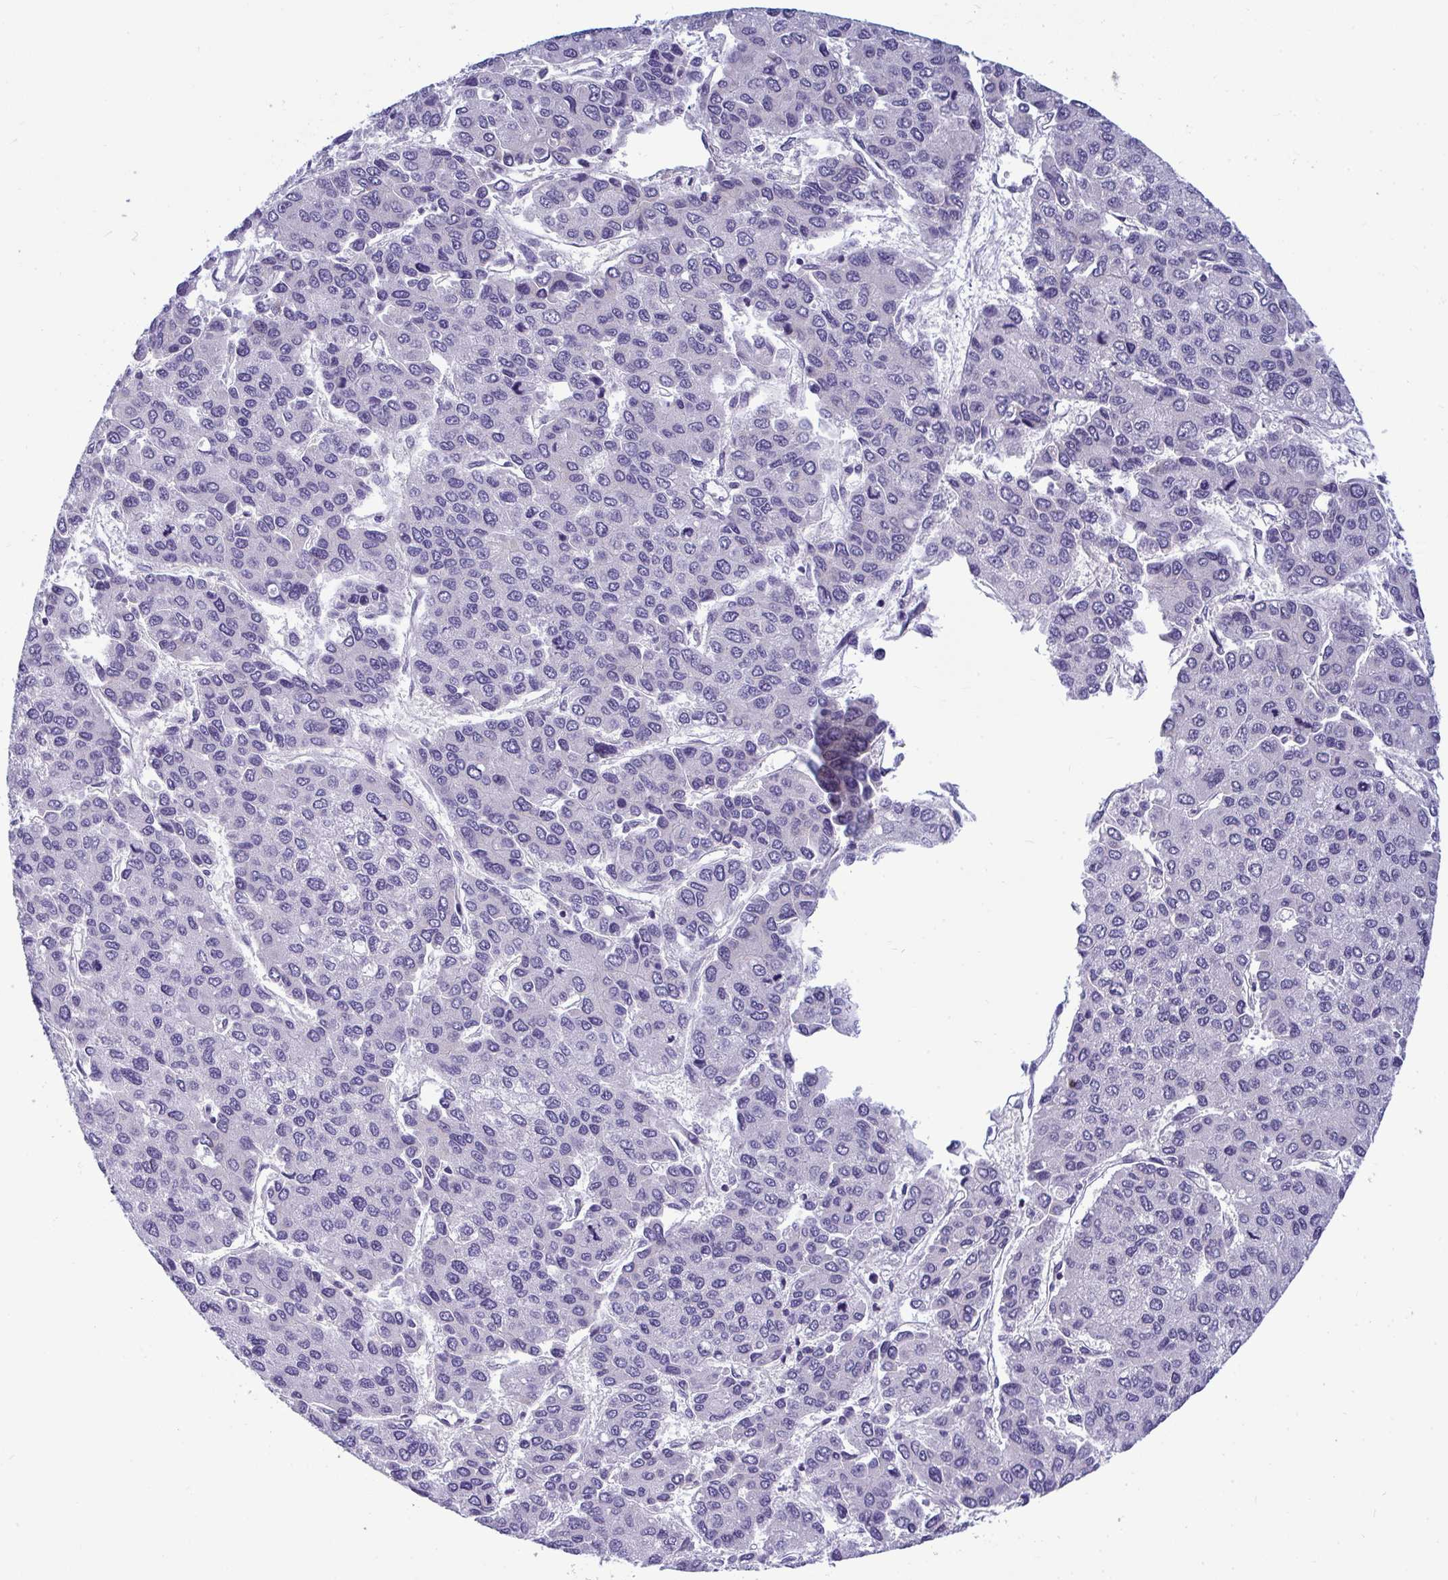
{"staining": {"intensity": "negative", "quantity": "none", "location": "none"}, "tissue": "liver cancer", "cell_type": "Tumor cells", "image_type": "cancer", "snomed": [{"axis": "morphology", "description": "Carcinoma, Hepatocellular, NOS"}, {"axis": "topography", "description": "Liver"}], "caption": "Histopathology image shows no significant protein positivity in tumor cells of liver hepatocellular carcinoma.", "gene": "SLC30A6", "patient": {"sex": "female", "age": 66}}